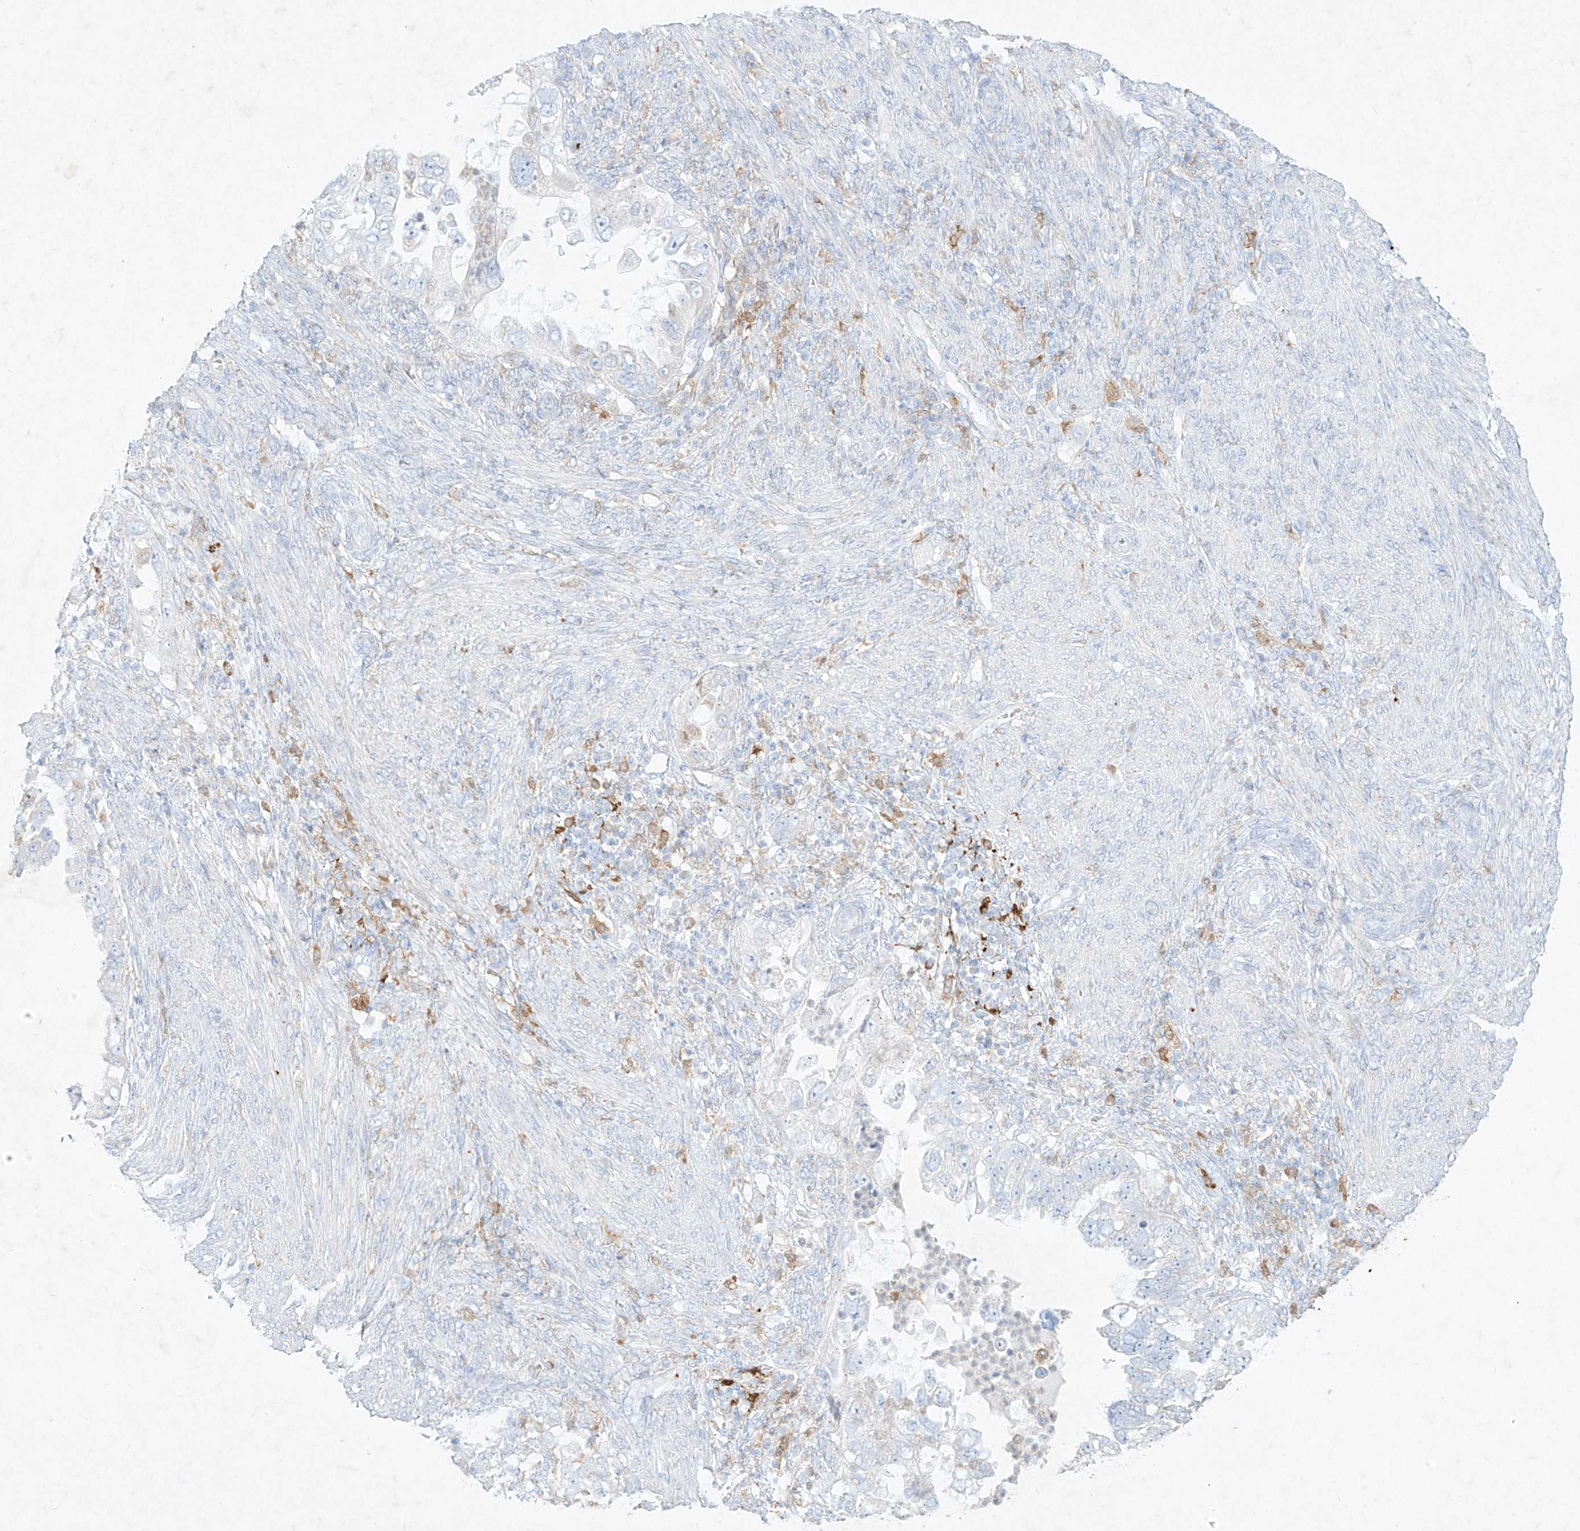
{"staining": {"intensity": "negative", "quantity": "none", "location": "none"}, "tissue": "endometrial cancer", "cell_type": "Tumor cells", "image_type": "cancer", "snomed": [{"axis": "morphology", "description": "Adenocarcinoma, NOS"}, {"axis": "topography", "description": "Endometrium"}], "caption": "Endometrial cancer (adenocarcinoma) was stained to show a protein in brown. There is no significant staining in tumor cells.", "gene": "PLEK", "patient": {"sex": "female", "age": 85}}